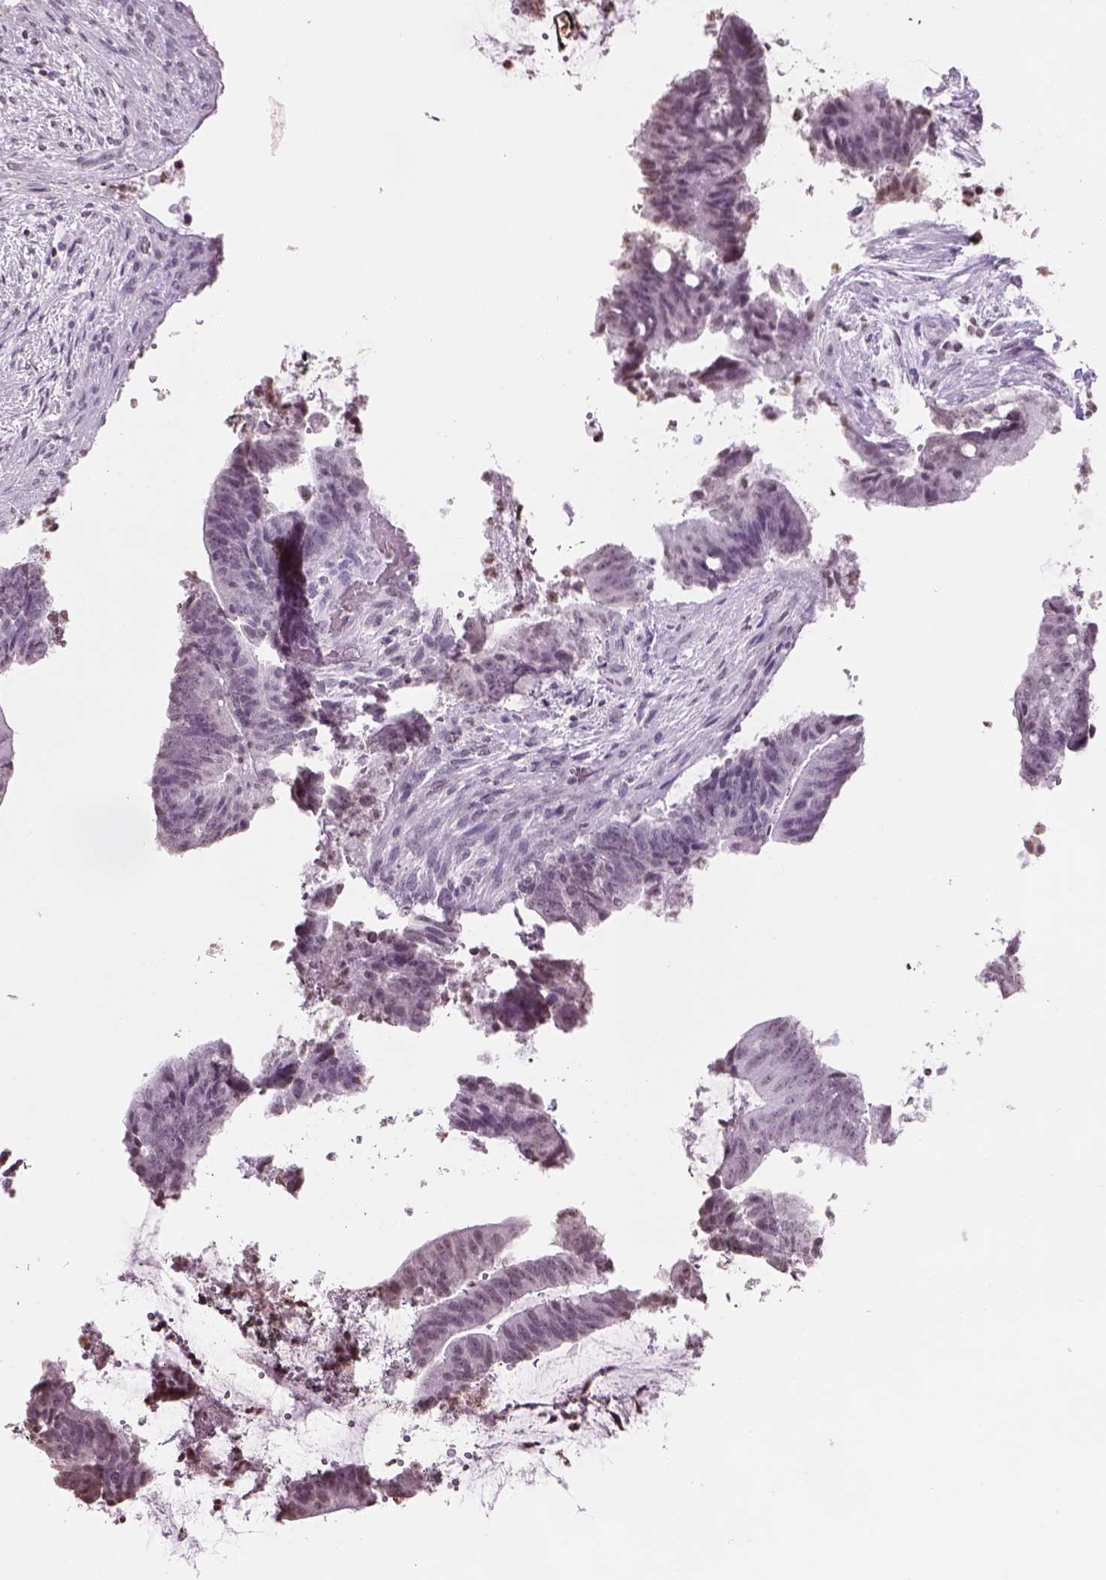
{"staining": {"intensity": "negative", "quantity": "none", "location": "none"}, "tissue": "colorectal cancer", "cell_type": "Tumor cells", "image_type": "cancer", "snomed": [{"axis": "morphology", "description": "Adenocarcinoma, NOS"}, {"axis": "topography", "description": "Colon"}], "caption": "Immunohistochemistry (IHC) photomicrograph of adenocarcinoma (colorectal) stained for a protein (brown), which exhibits no staining in tumor cells. Nuclei are stained in blue.", "gene": "BARHL1", "patient": {"sex": "female", "age": 43}}